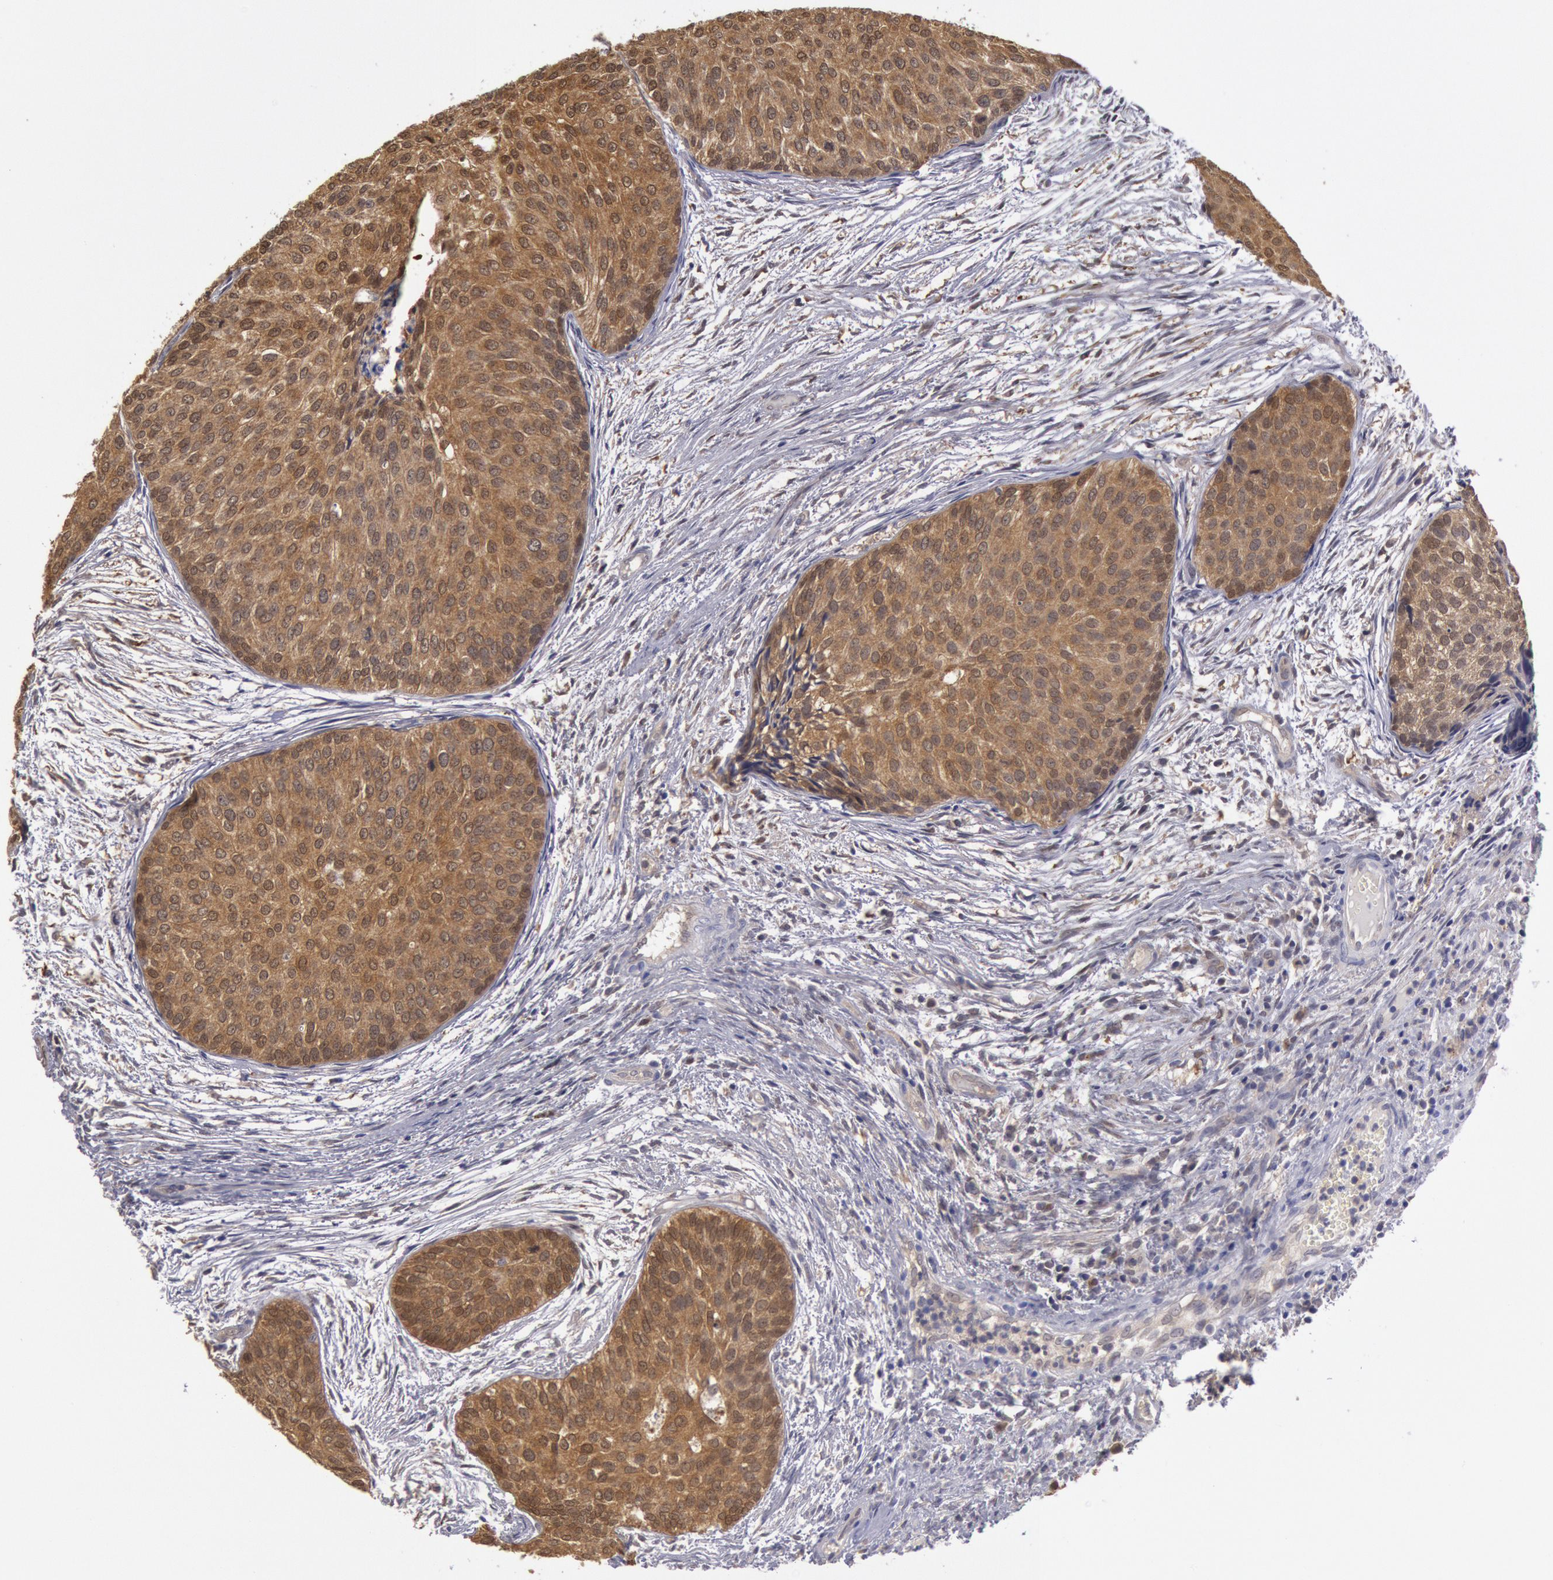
{"staining": {"intensity": "moderate", "quantity": ">75%", "location": "cytoplasmic/membranous"}, "tissue": "urothelial cancer", "cell_type": "Tumor cells", "image_type": "cancer", "snomed": [{"axis": "morphology", "description": "Urothelial carcinoma, Low grade"}, {"axis": "topography", "description": "Urinary bladder"}], "caption": "High-magnification brightfield microscopy of low-grade urothelial carcinoma stained with DAB (brown) and counterstained with hematoxylin (blue). tumor cells exhibit moderate cytoplasmic/membranous staining is appreciated in about>75% of cells.", "gene": "MPST", "patient": {"sex": "male", "age": 84}}